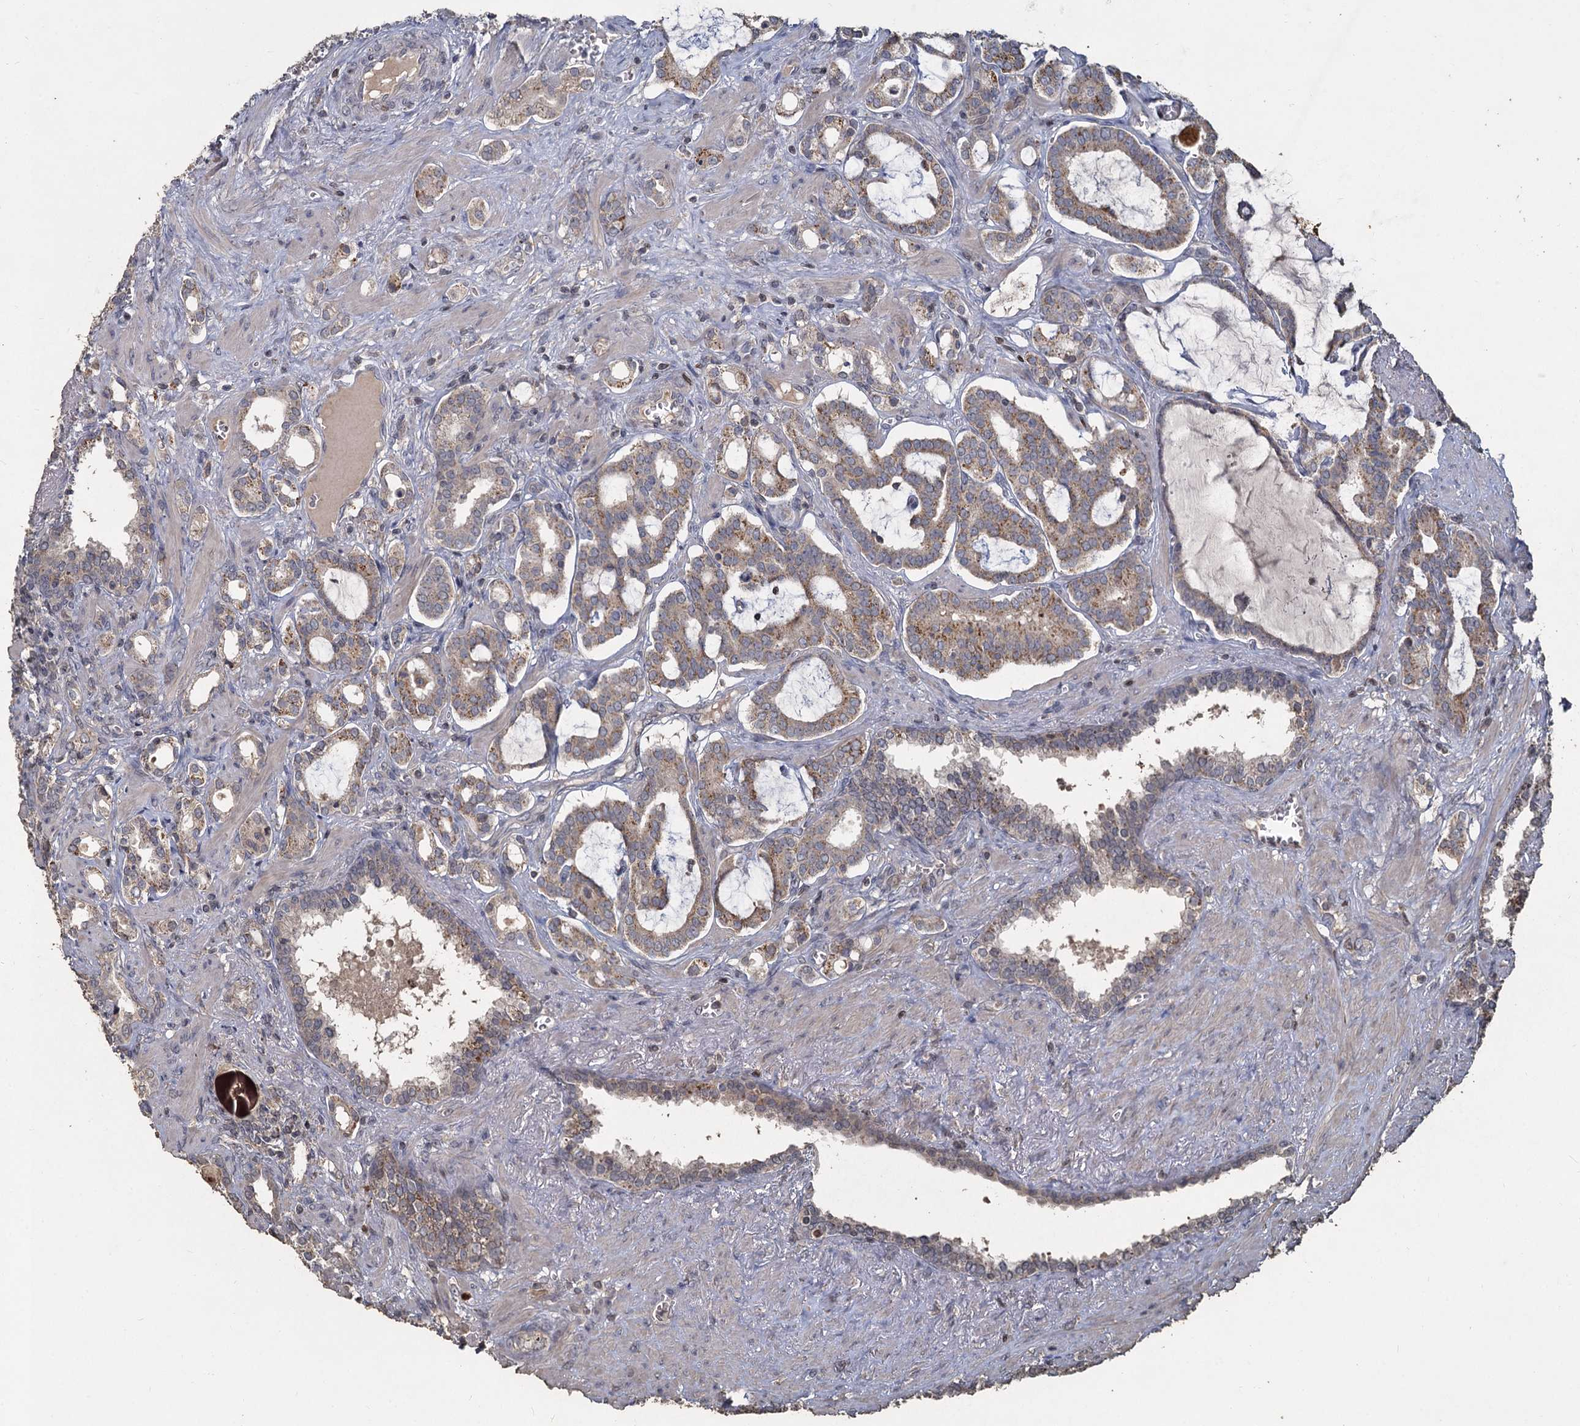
{"staining": {"intensity": "weak", "quantity": "<25%", "location": "cytoplasmic/membranous"}, "tissue": "prostate cancer", "cell_type": "Tumor cells", "image_type": "cancer", "snomed": [{"axis": "morphology", "description": "Adenocarcinoma, High grade"}, {"axis": "topography", "description": "Prostate and seminal vesicle, NOS"}], "caption": "Adenocarcinoma (high-grade) (prostate) was stained to show a protein in brown. There is no significant positivity in tumor cells.", "gene": "CCDC61", "patient": {"sex": "male", "age": 67}}